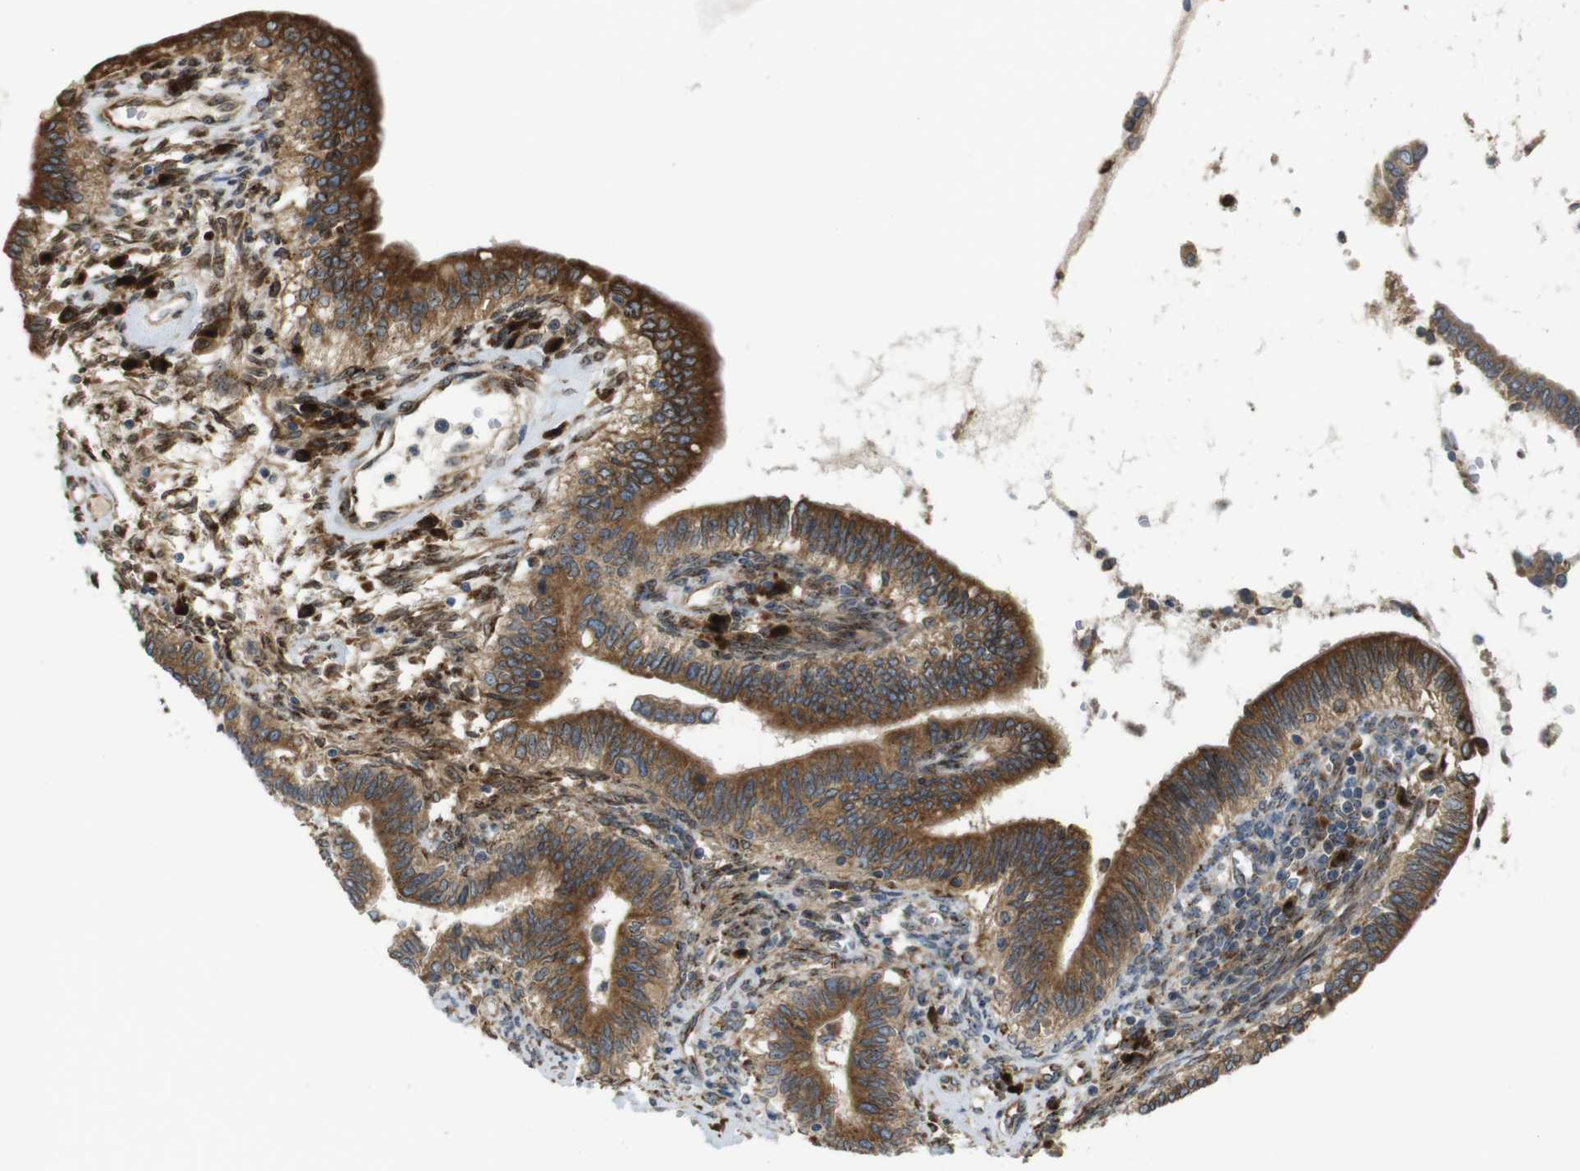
{"staining": {"intensity": "strong", "quantity": ">75%", "location": "cytoplasmic/membranous"}, "tissue": "cervical cancer", "cell_type": "Tumor cells", "image_type": "cancer", "snomed": [{"axis": "morphology", "description": "Adenocarcinoma, NOS"}, {"axis": "topography", "description": "Cervix"}], "caption": "Adenocarcinoma (cervical) tissue displays strong cytoplasmic/membranous staining in approximately >75% of tumor cells, visualized by immunohistochemistry. (Brightfield microscopy of DAB IHC at high magnification).", "gene": "TMEM143", "patient": {"sex": "female", "age": 44}}